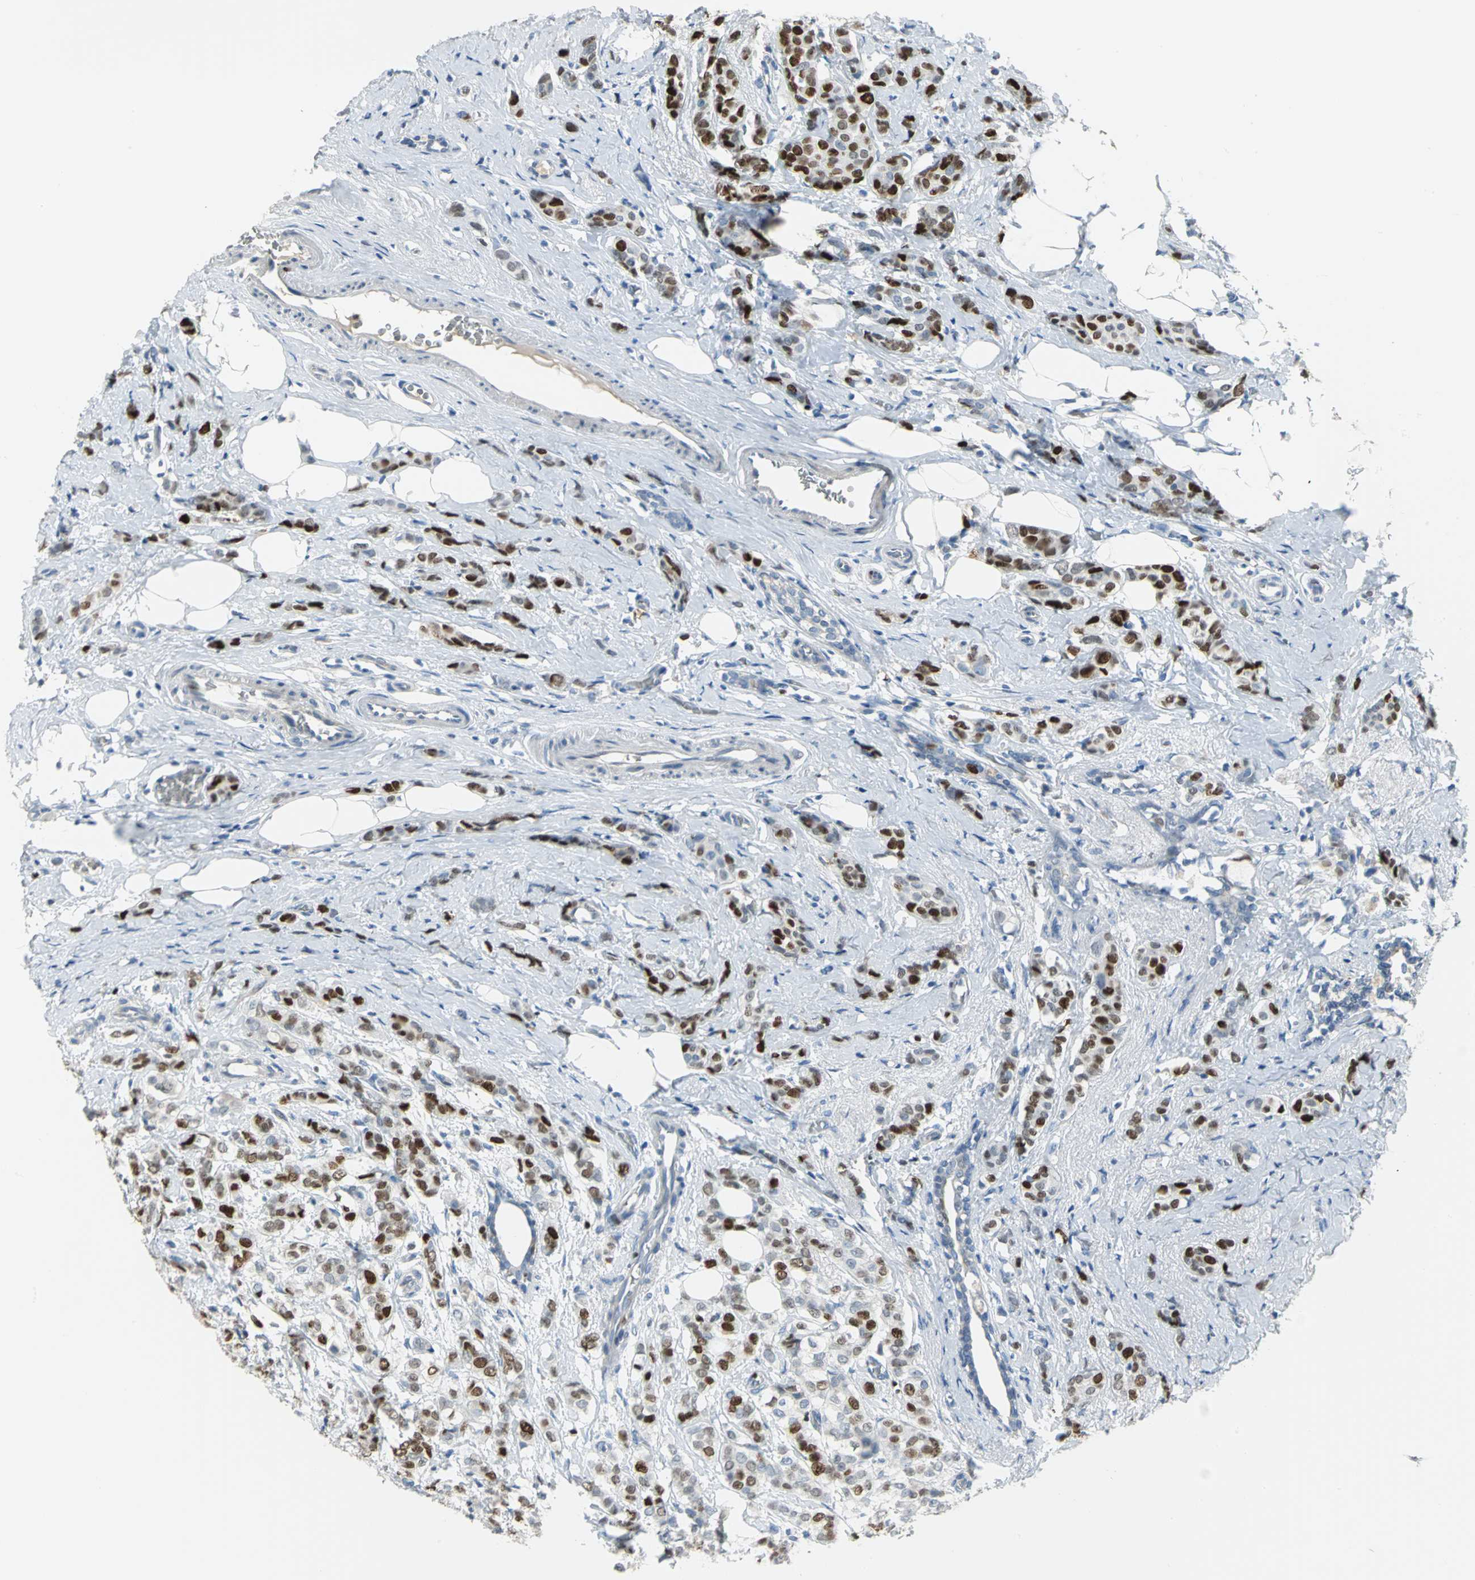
{"staining": {"intensity": "moderate", "quantity": ">75%", "location": "nuclear"}, "tissue": "breast cancer", "cell_type": "Tumor cells", "image_type": "cancer", "snomed": [{"axis": "morphology", "description": "Lobular carcinoma"}, {"axis": "topography", "description": "Breast"}], "caption": "Breast lobular carcinoma tissue shows moderate nuclear positivity in approximately >75% of tumor cells, visualized by immunohistochemistry.", "gene": "MCM3", "patient": {"sex": "female", "age": 60}}